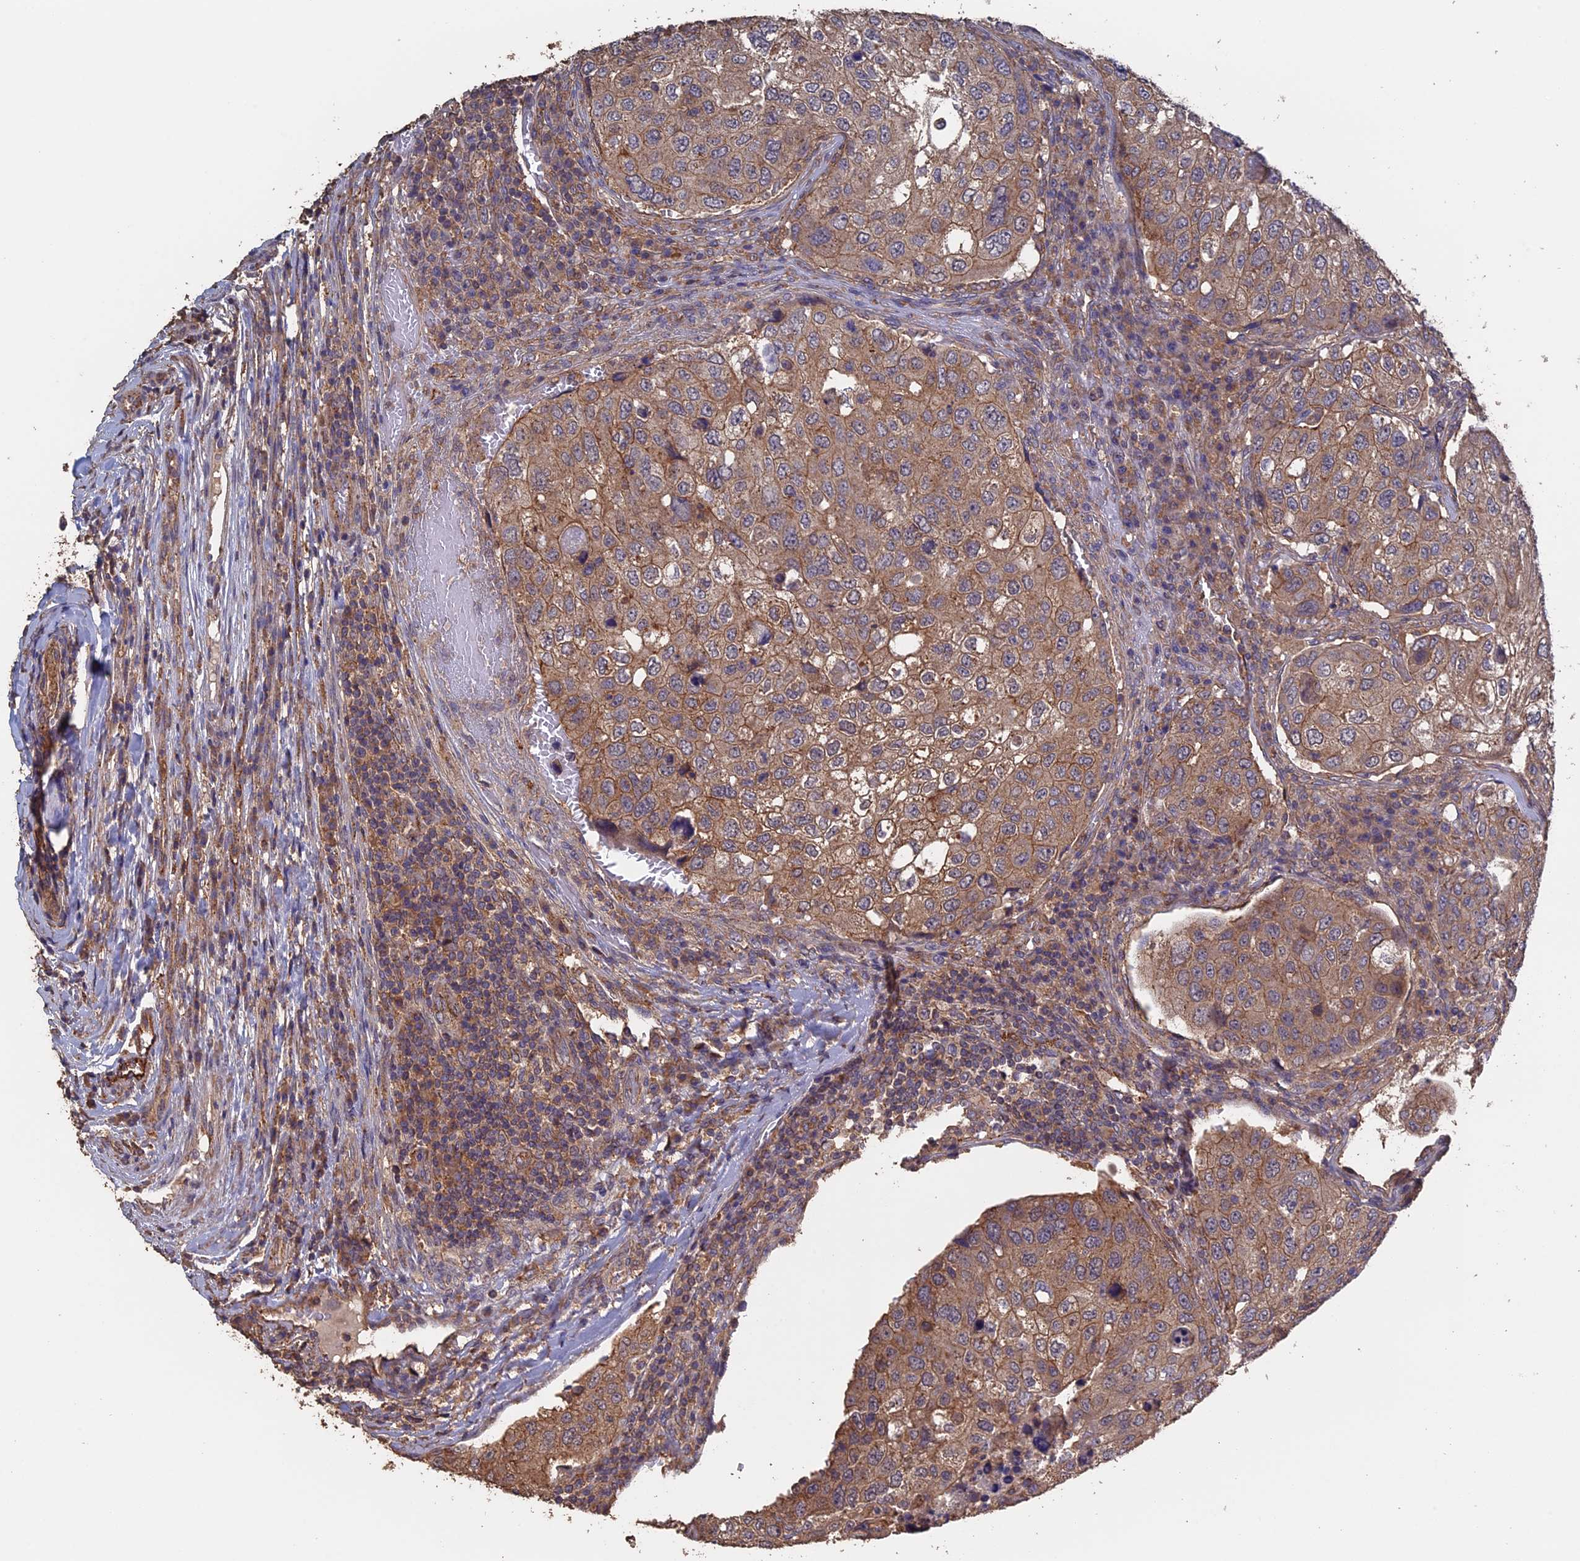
{"staining": {"intensity": "moderate", "quantity": ">75%", "location": "cytoplasmic/membranous"}, "tissue": "urothelial cancer", "cell_type": "Tumor cells", "image_type": "cancer", "snomed": [{"axis": "morphology", "description": "Urothelial carcinoma, High grade"}, {"axis": "topography", "description": "Lymph node"}, {"axis": "topography", "description": "Urinary bladder"}], "caption": "Approximately >75% of tumor cells in human high-grade urothelial carcinoma show moderate cytoplasmic/membranous protein expression as visualized by brown immunohistochemical staining.", "gene": "PIGQ", "patient": {"sex": "male", "age": 51}}